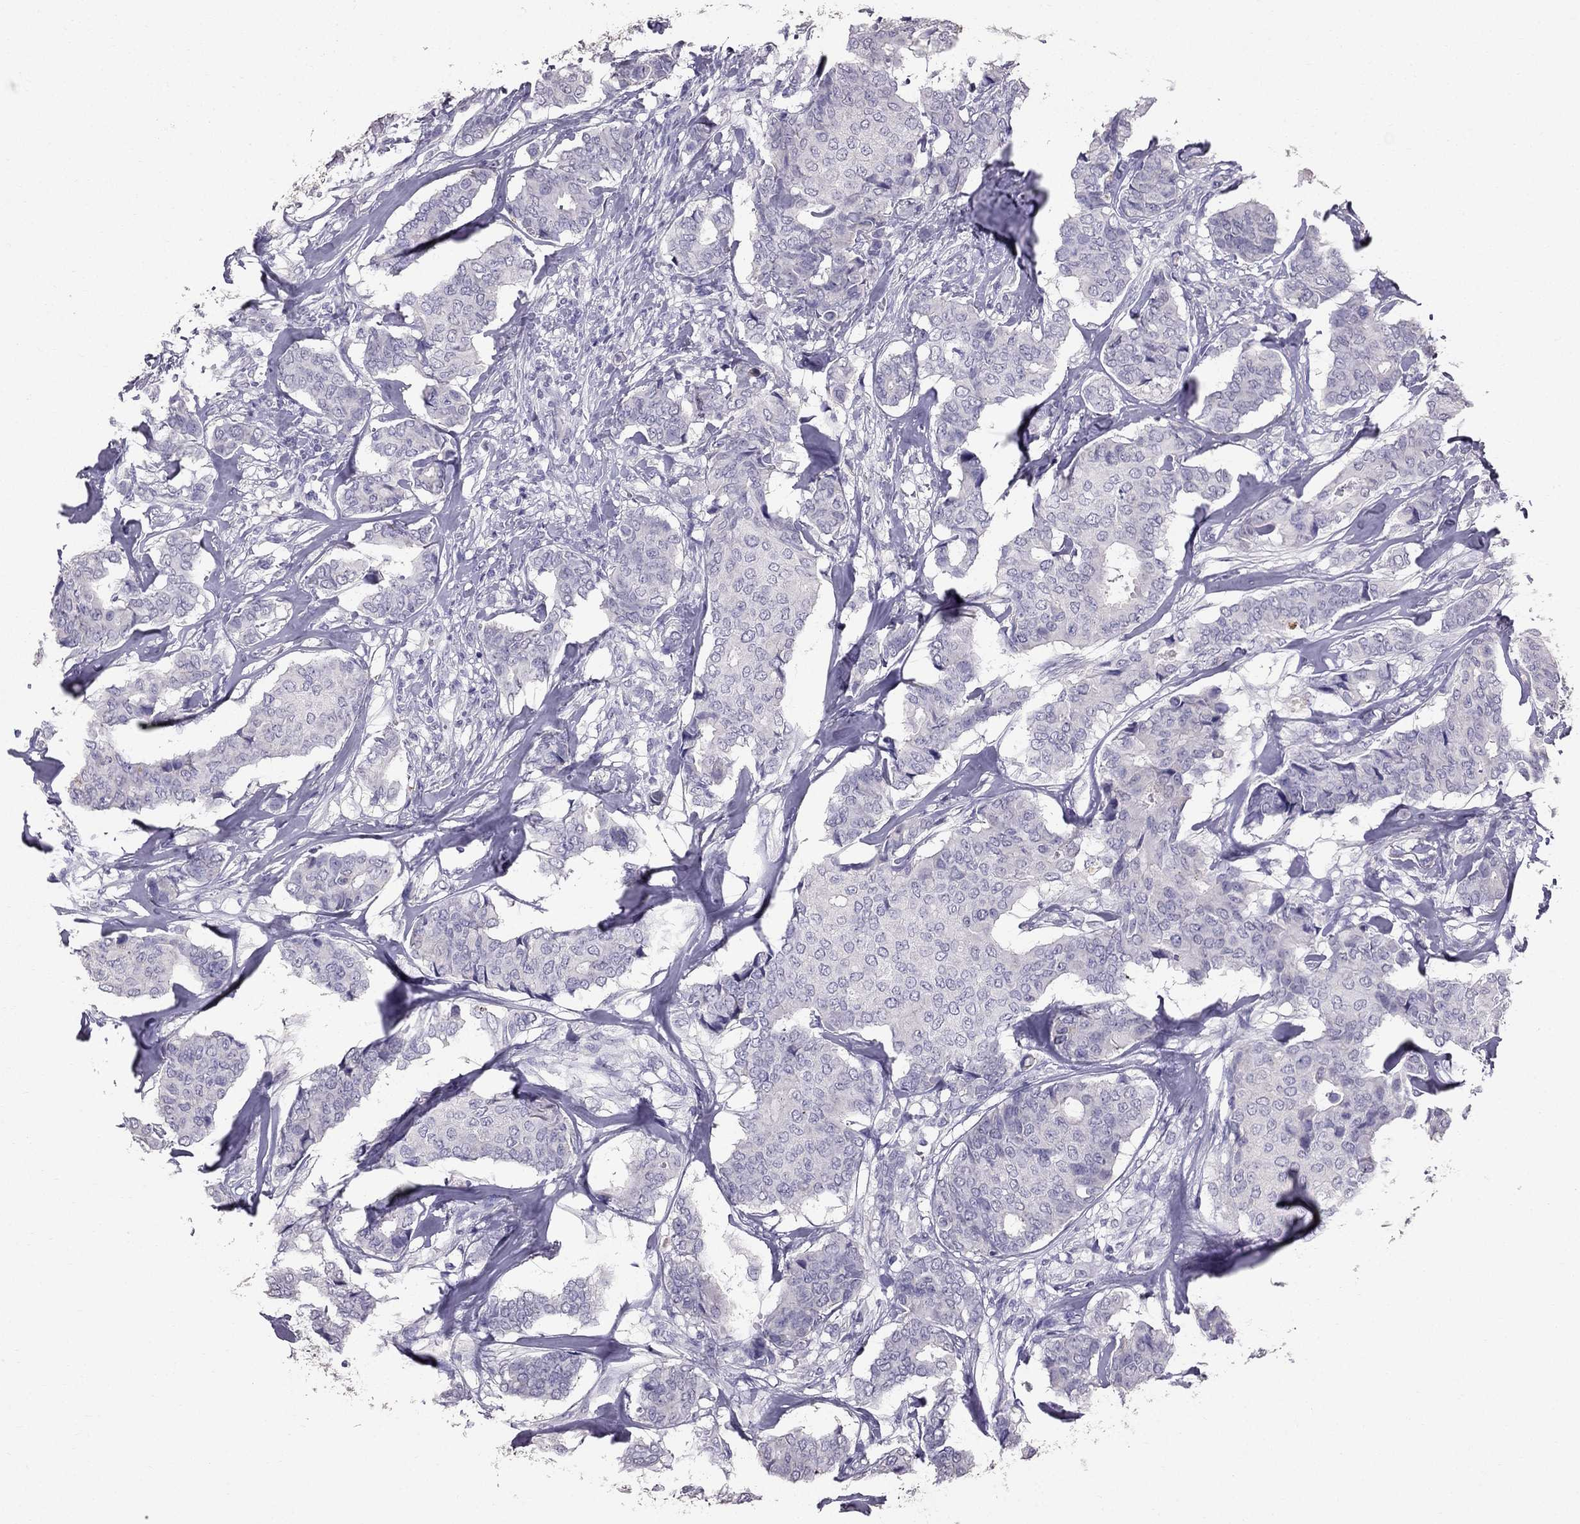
{"staining": {"intensity": "negative", "quantity": "none", "location": "none"}, "tissue": "breast cancer", "cell_type": "Tumor cells", "image_type": "cancer", "snomed": [{"axis": "morphology", "description": "Duct carcinoma"}, {"axis": "topography", "description": "Breast"}], "caption": "Breast cancer was stained to show a protein in brown. There is no significant positivity in tumor cells.", "gene": "SCG5", "patient": {"sex": "female", "age": 75}}